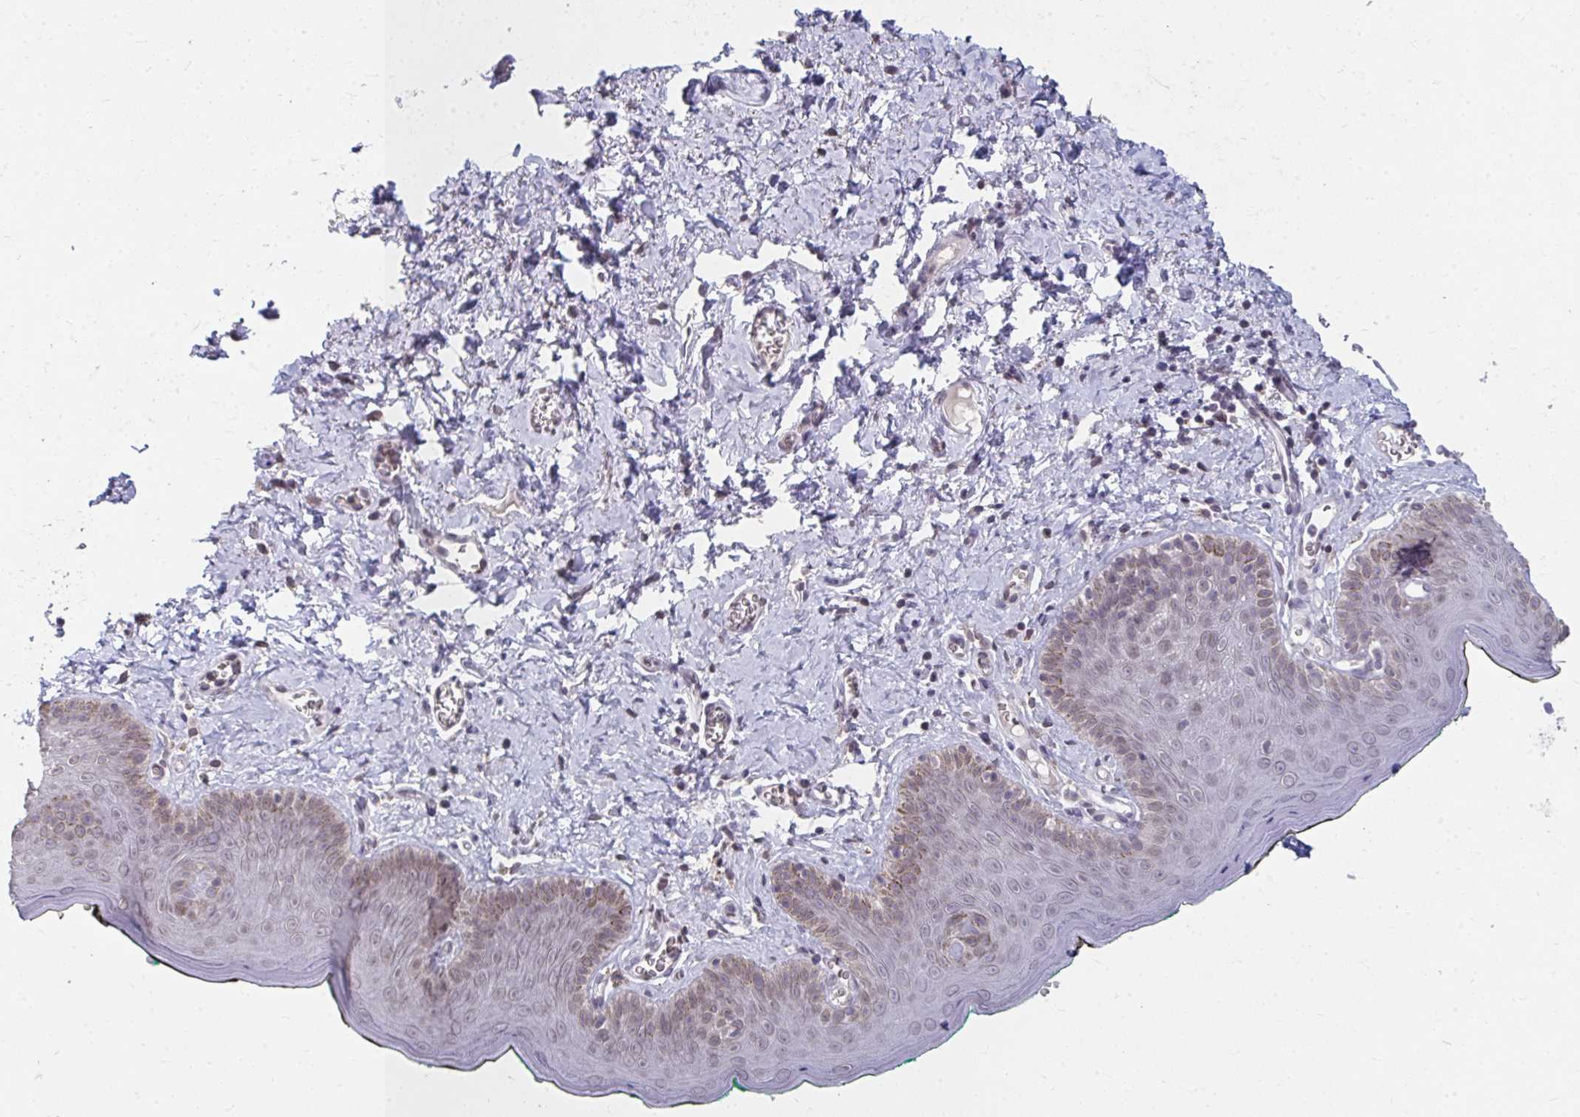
{"staining": {"intensity": "moderate", "quantity": "25%-75%", "location": "nuclear"}, "tissue": "skin", "cell_type": "Epidermal cells", "image_type": "normal", "snomed": [{"axis": "morphology", "description": "Normal tissue, NOS"}, {"axis": "topography", "description": "Vulva"}, {"axis": "topography", "description": "Peripheral nerve tissue"}], "caption": "Epidermal cells demonstrate medium levels of moderate nuclear positivity in about 25%-75% of cells in normal skin. (DAB IHC, brown staining for protein, blue staining for nuclei).", "gene": "NUP133", "patient": {"sex": "female", "age": 66}}